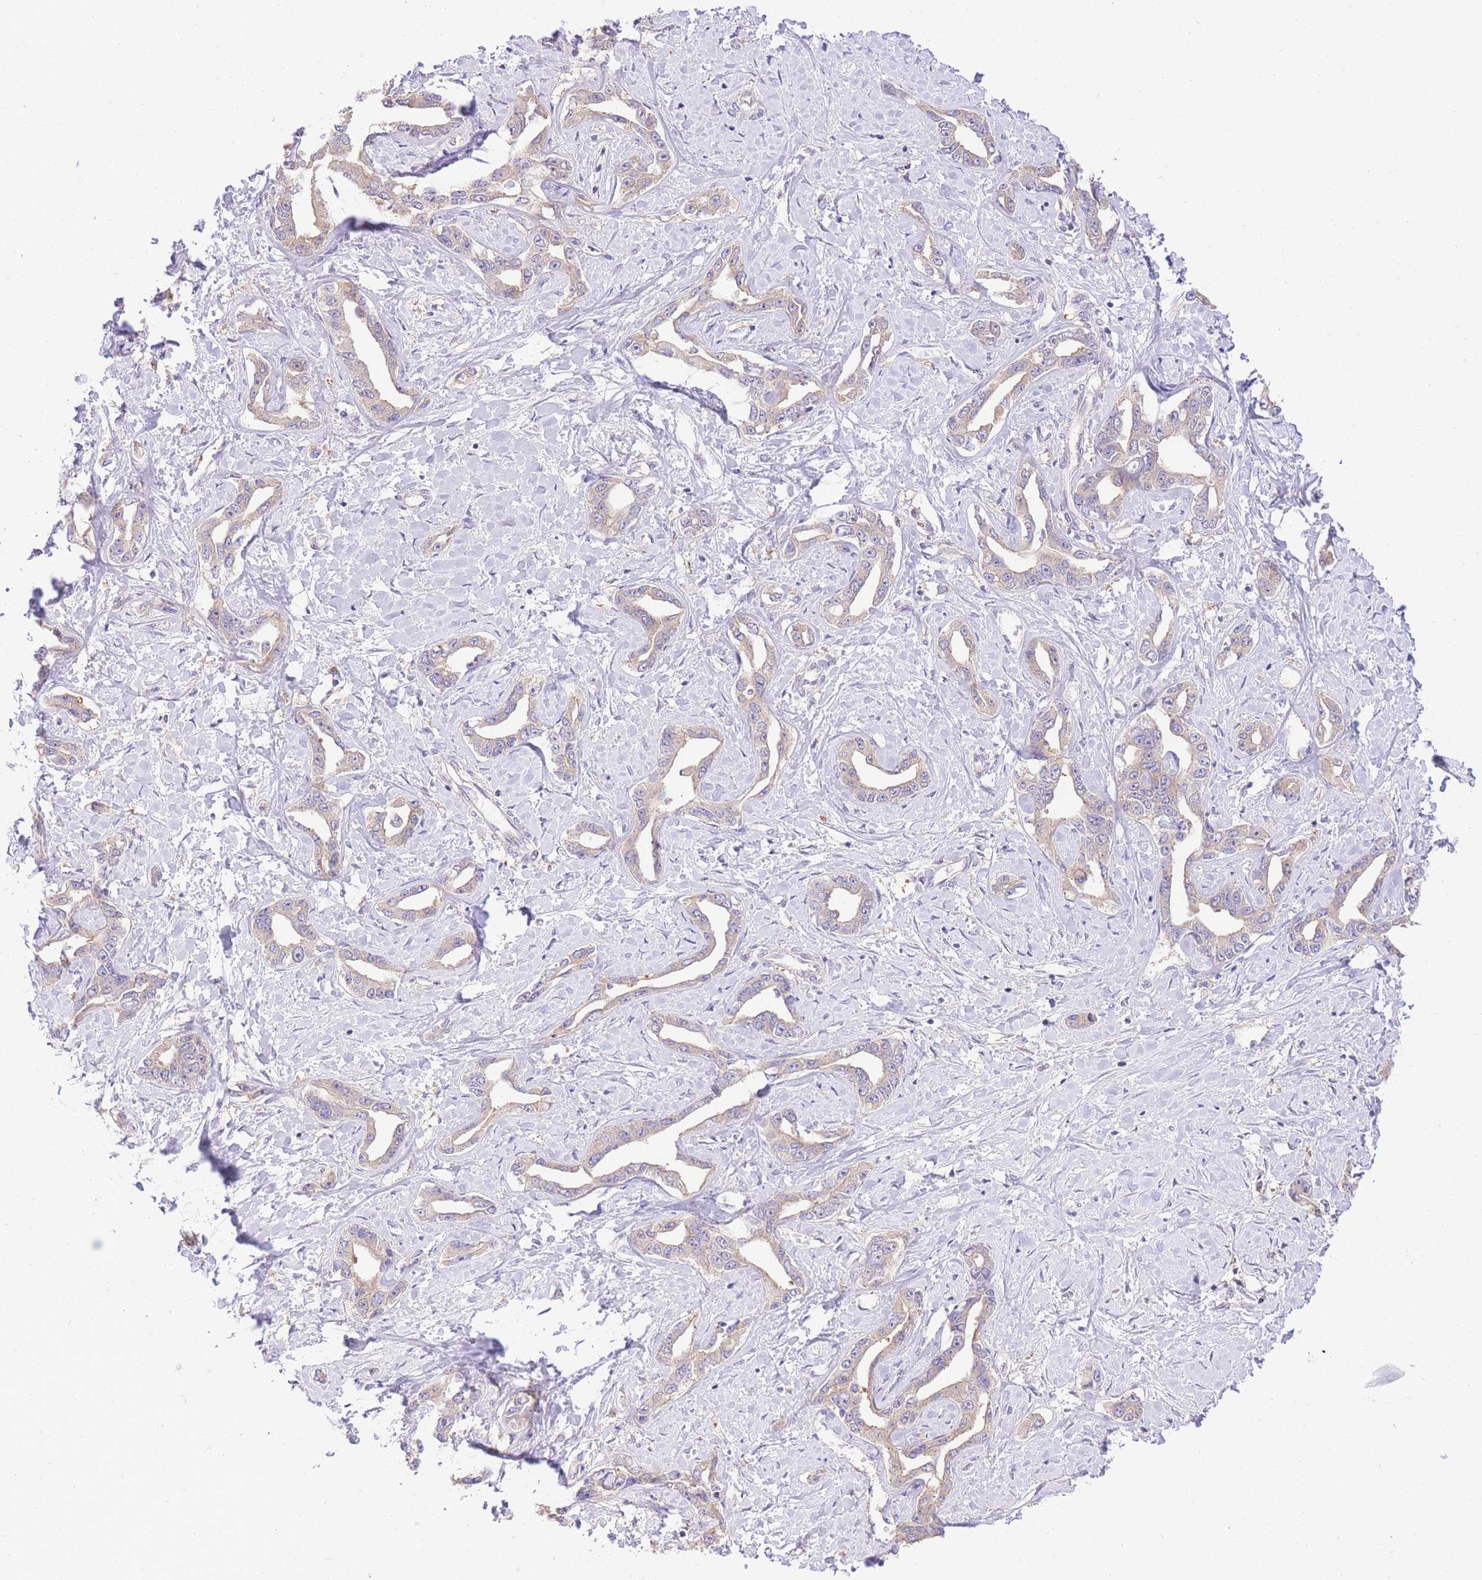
{"staining": {"intensity": "negative", "quantity": "none", "location": "none"}, "tissue": "liver cancer", "cell_type": "Tumor cells", "image_type": "cancer", "snomed": [{"axis": "morphology", "description": "Cholangiocarcinoma"}, {"axis": "topography", "description": "Liver"}], "caption": "A micrograph of human liver cancer is negative for staining in tumor cells. (DAB IHC with hematoxylin counter stain).", "gene": "LIPH", "patient": {"sex": "male", "age": 59}}